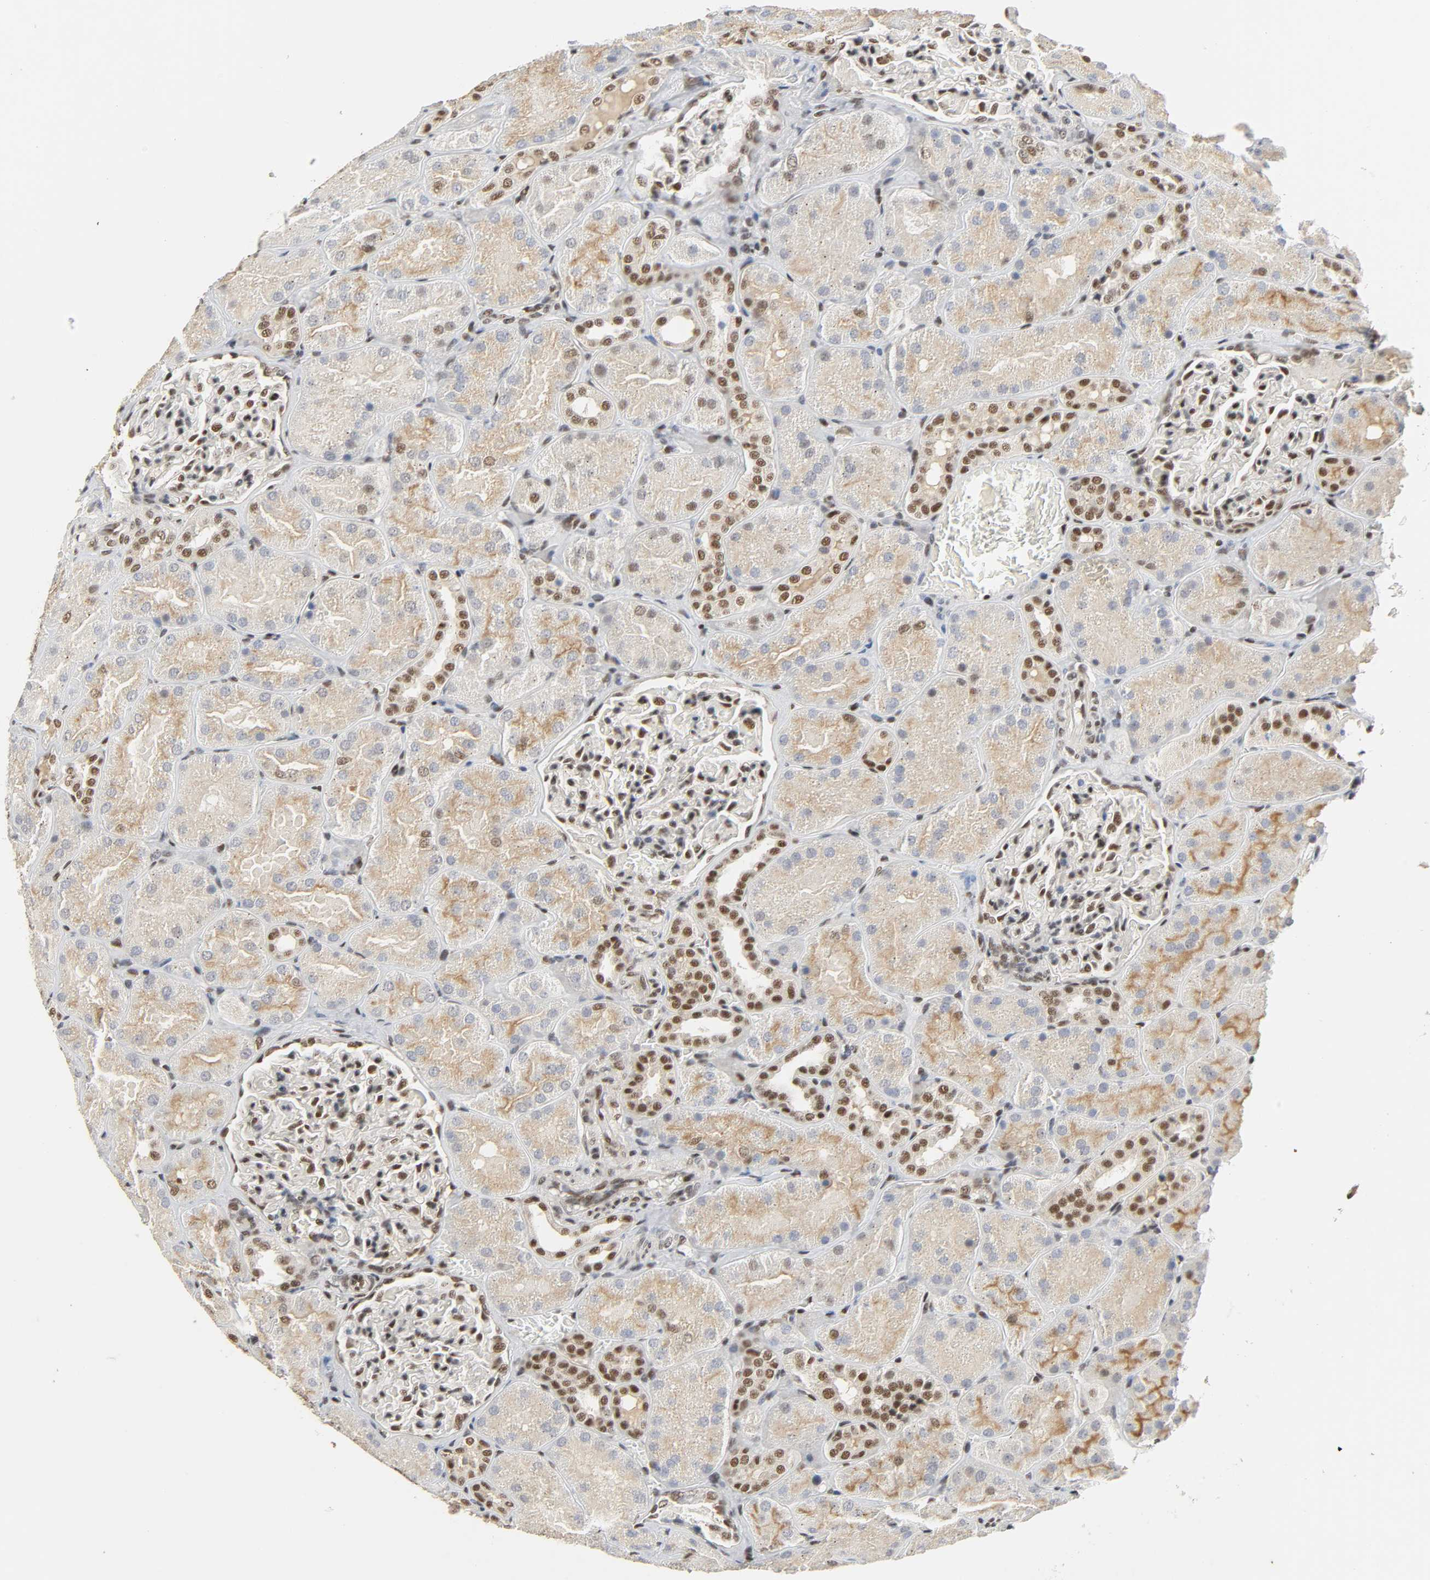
{"staining": {"intensity": "strong", "quantity": ">75%", "location": "nuclear"}, "tissue": "kidney", "cell_type": "Cells in glomeruli", "image_type": "normal", "snomed": [{"axis": "morphology", "description": "Normal tissue, NOS"}, {"axis": "topography", "description": "Kidney"}], "caption": "Strong nuclear protein staining is identified in about >75% of cells in glomeruli in kidney. (IHC, brightfield microscopy, high magnification).", "gene": "NCOA6", "patient": {"sex": "male", "age": 28}}